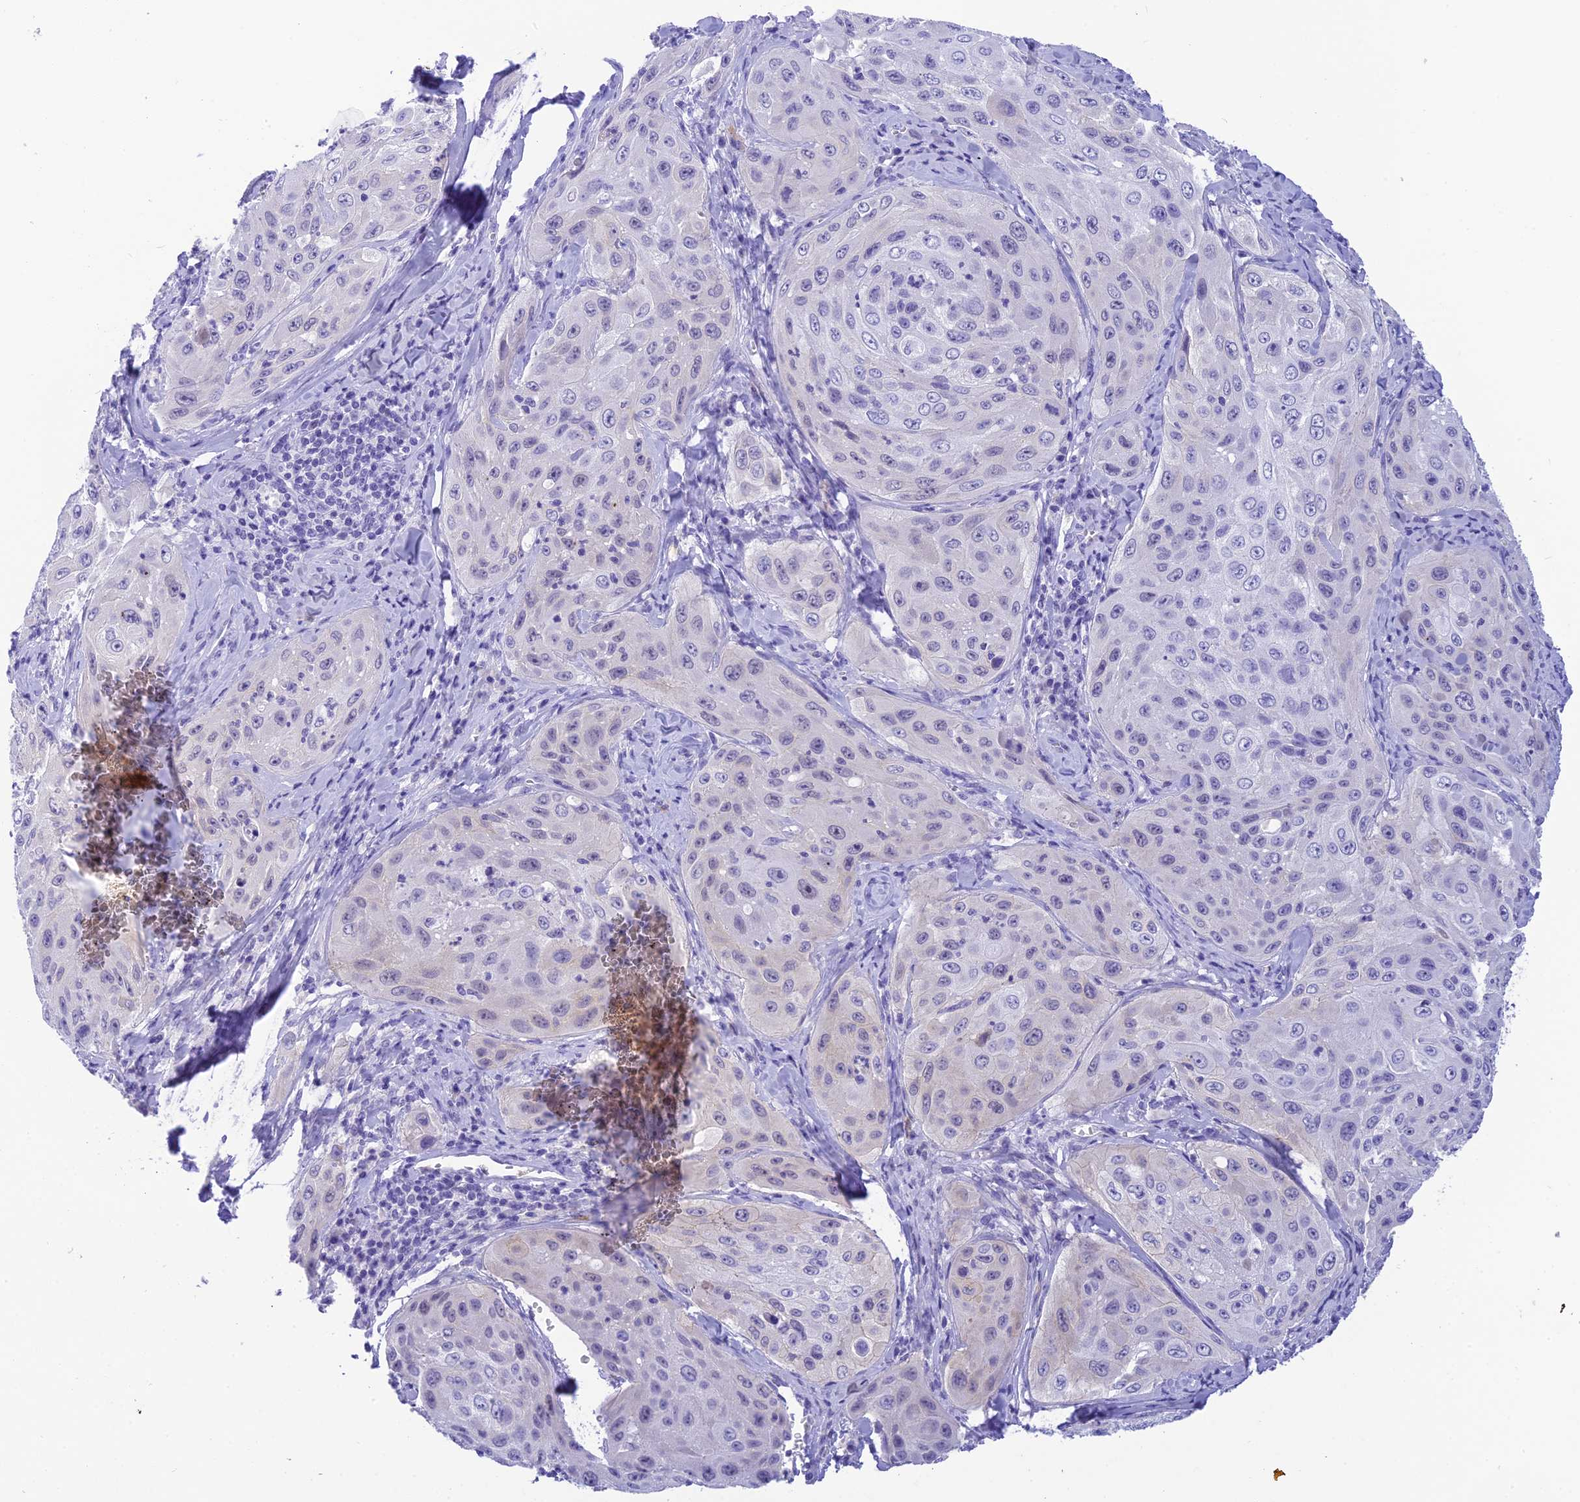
{"staining": {"intensity": "weak", "quantity": "<25%", "location": "cytoplasmic/membranous"}, "tissue": "cervical cancer", "cell_type": "Tumor cells", "image_type": "cancer", "snomed": [{"axis": "morphology", "description": "Squamous cell carcinoma, NOS"}, {"axis": "topography", "description": "Cervix"}], "caption": "IHC micrograph of neoplastic tissue: cervical cancer stained with DAB (3,3'-diaminobenzidine) demonstrates no significant protein staining in tumor cells.", "gene": "KDELR3", "patient": {"sex": "female", "age": 42}}